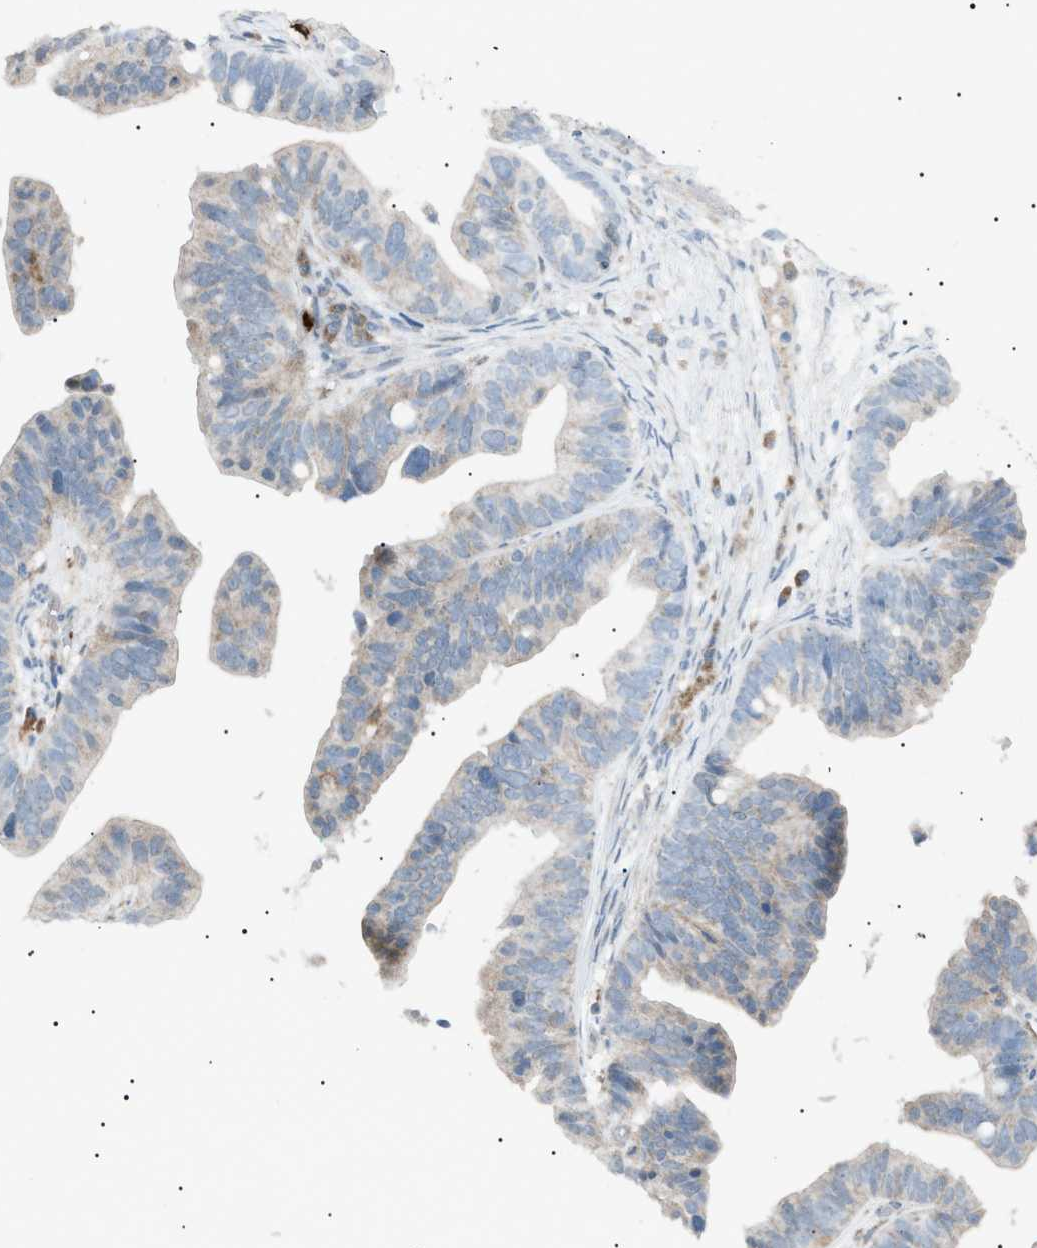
{"staining": {"intensity": "weak", "quantity": "<25%", "location": "cytoplasmic/membranous"}, "tissue": "ovarian cancer", "cell_type": "Tumor cells", "image_type": "cancer", "snomed": [{"axis": "morphology", "description": "Cystadenocarcinoma, serous, NOS"}, {"axis": "topography", "description": "Ovary"}], "caption": "Ovarian serous cystadenocarcinoma stained for a protein using immunohistochemistry (IHC) reveals no positivity tumor cells.", "gene": "BTK", "patient": {"sex": "female", "age": 56}}